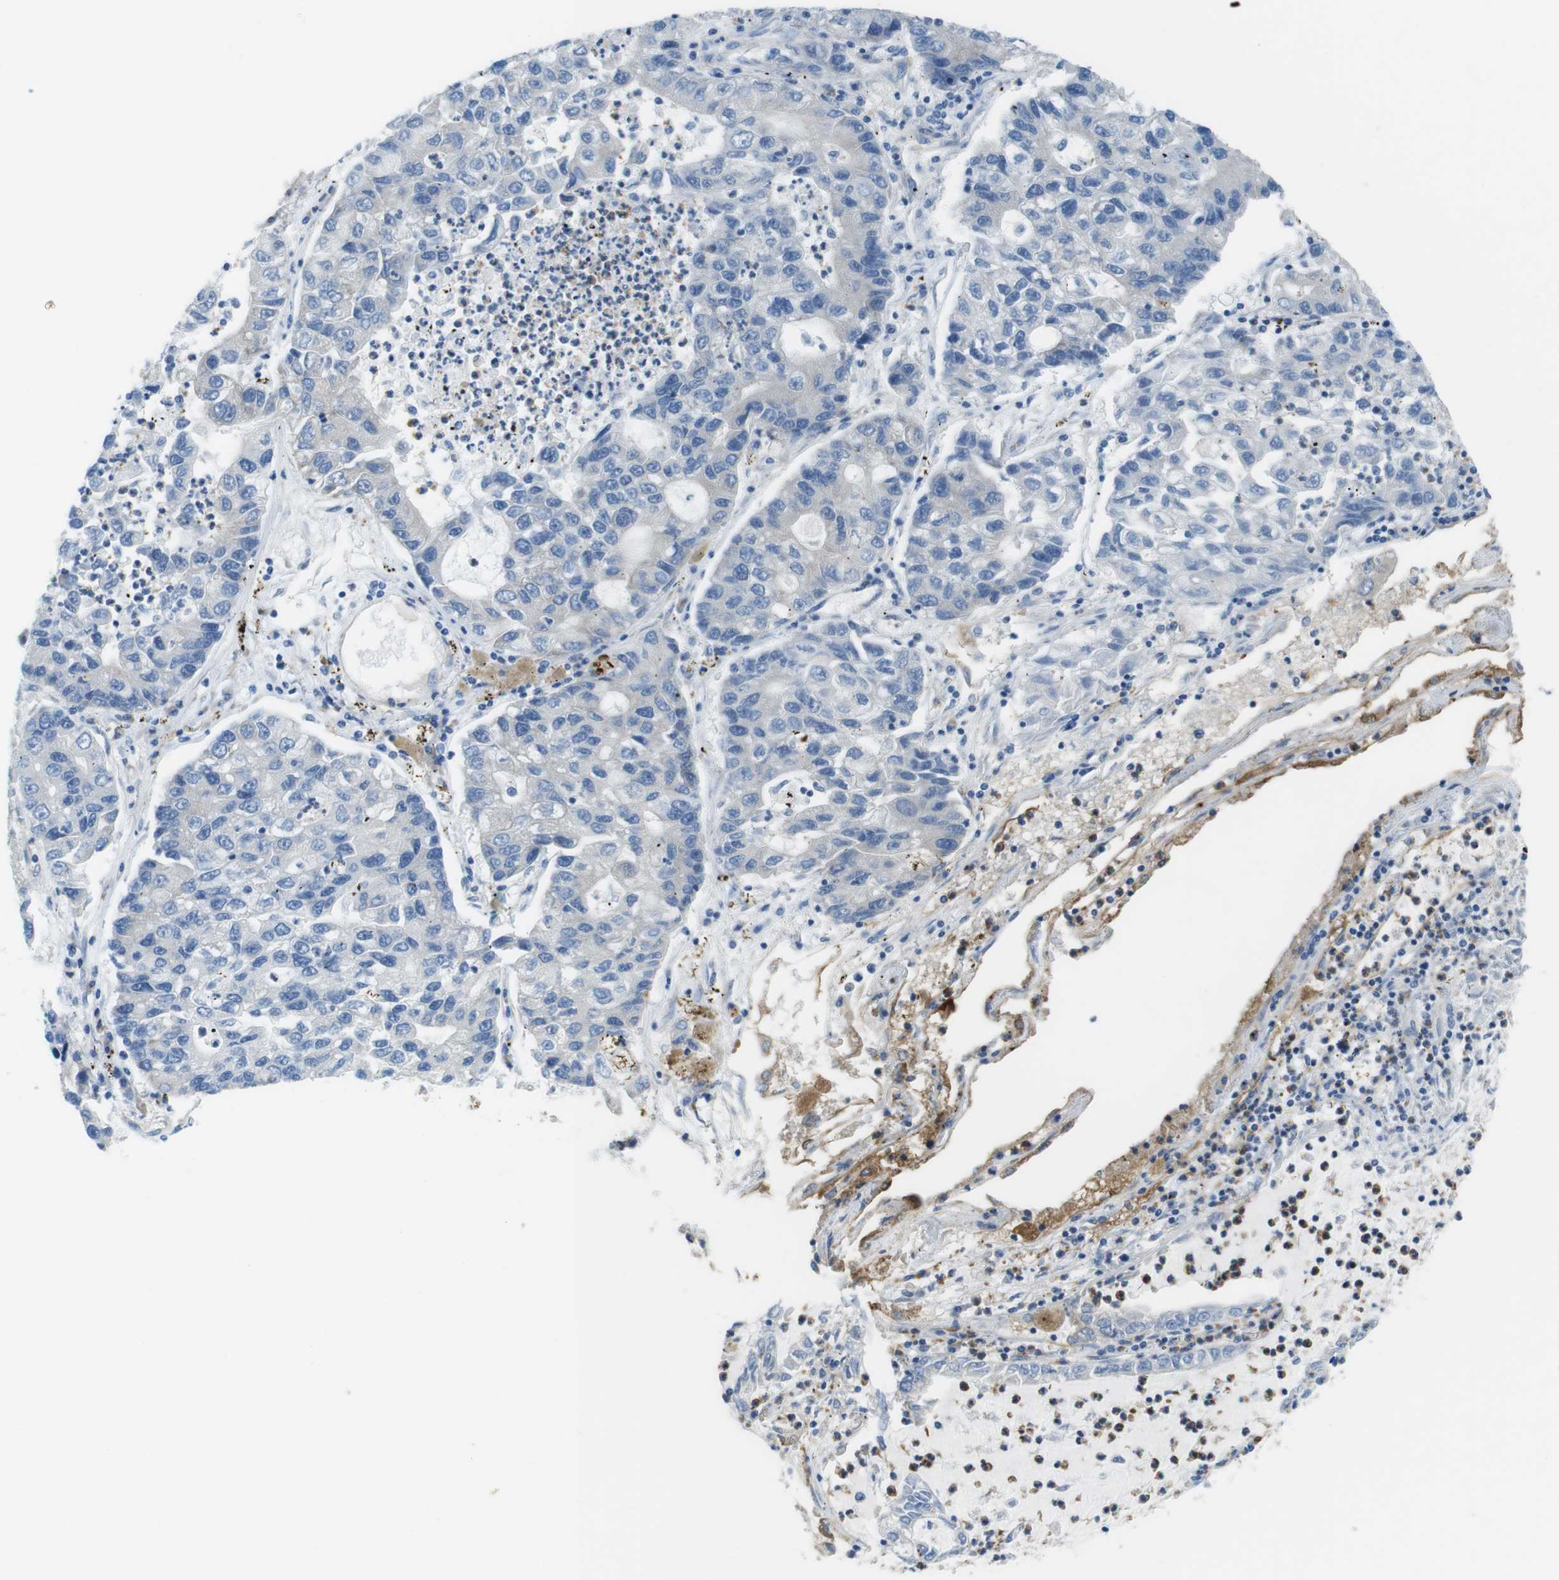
{"staining": {"intensity": "negative", "quantity": "none", "location": "none"}, "tissue": "lung cancer", "cell_type": "Tumor cells", "image_type": "cancer", "snomed": [{"axis": "morphology", "description": "Adenocarcinoma, NOS"}, {"axis": "topography", "description": "Lung"}], "caption": "An immunohistochemistry image of lung adenocarcinoma is shown. There is no staining in tumor cells of lung adenocarcinoma. The staining was performed using DAB to visualize the protein expression in brown, while the nuclei were stained in blue with hematoxylin (Magnification: 20x).", "gene": "EMP2", "patient": {"sex": "female", "age": 51}}